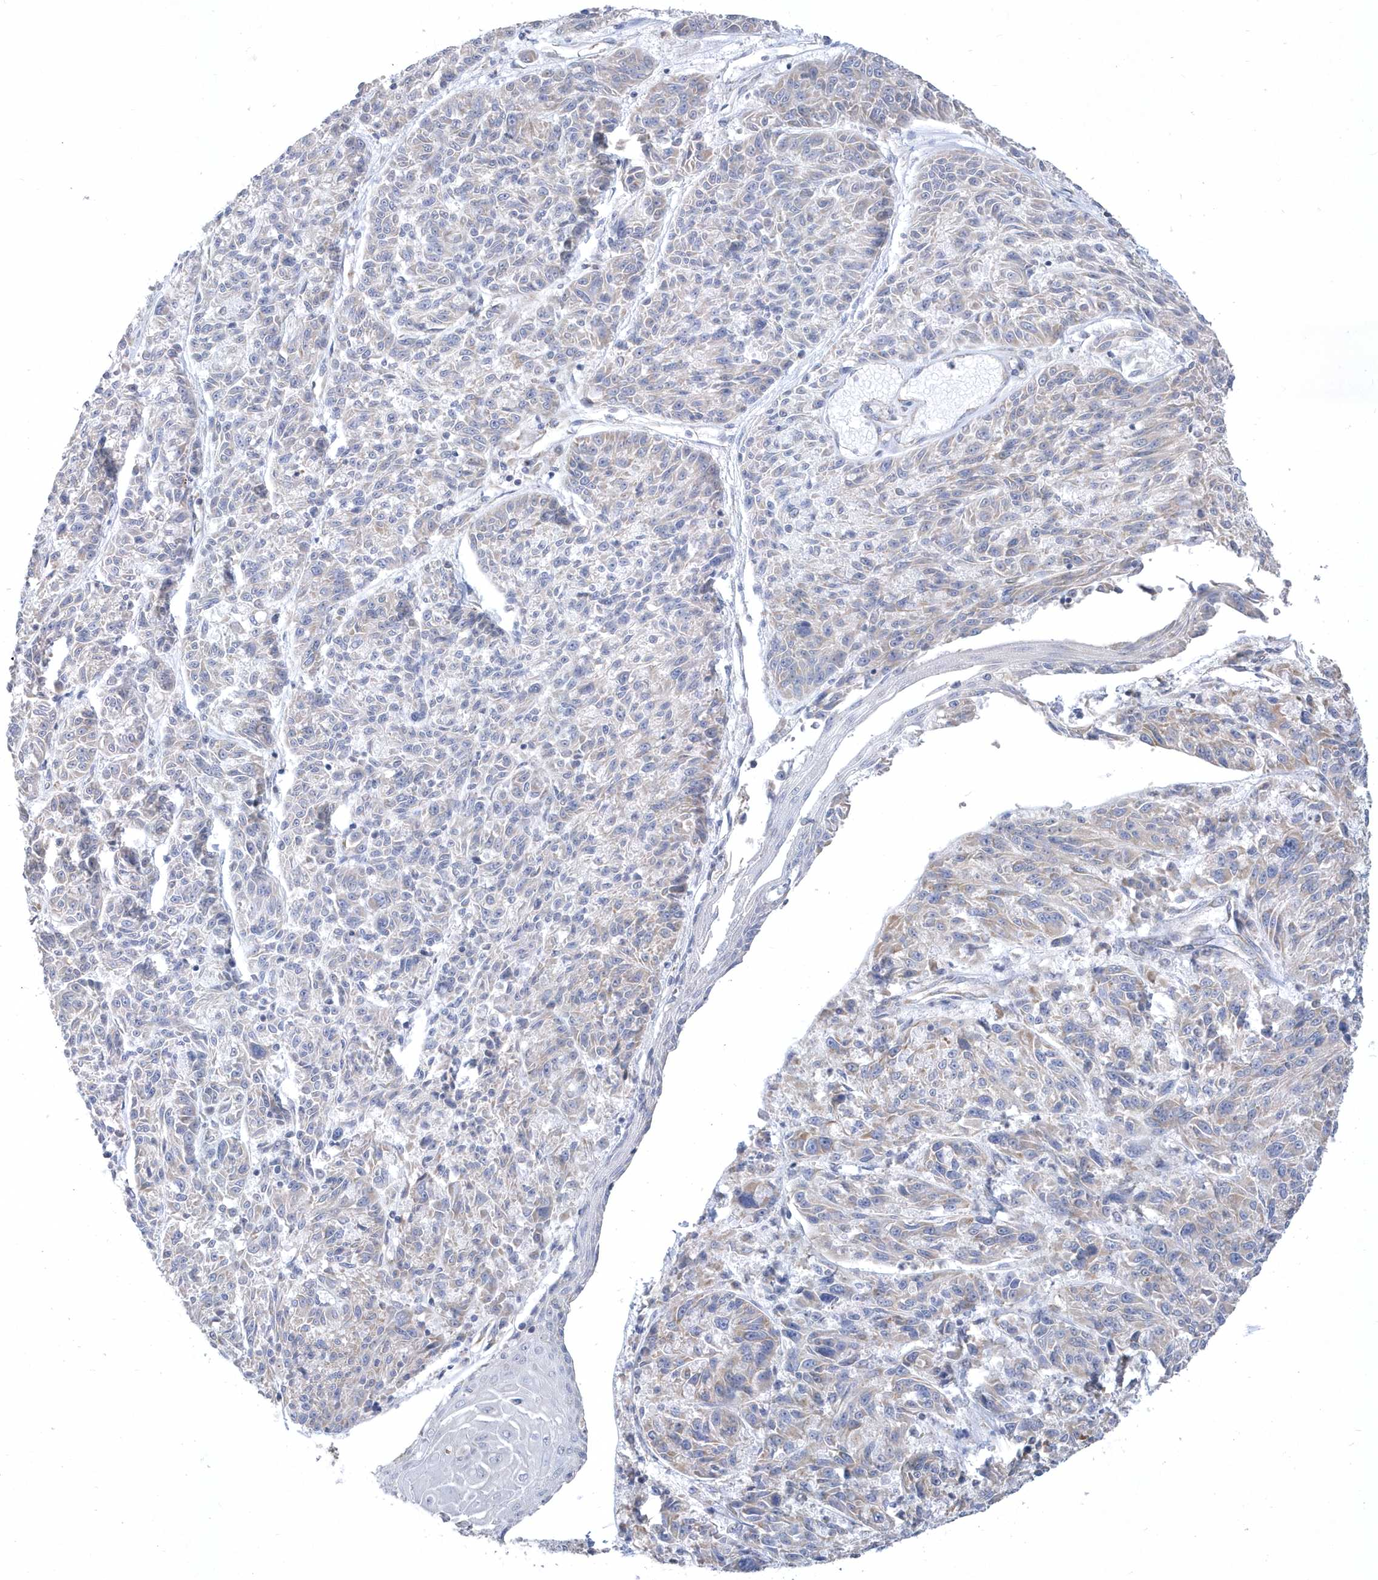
{"staining": {"intensity": "negative", "quantity": "none", "location": "none"}, "tissue": "melanoma", "cell_type": "Tumor cells", "image_type": "cancer", "snomed": [{"axis": "morphology", "description": "Malignant melanoma, NOS"}, {"axis": "topography", "description": "Skin"}], "caption": "Tumor cells are negative for protein expression in human malignant melanoma. (Brightfield microscopy of DAB (3,3'-diaminobenzidine) immunohistochemistry at high magnification).", "gene": "DGAT1", "patient": {"sex": "male", "age": 53}}